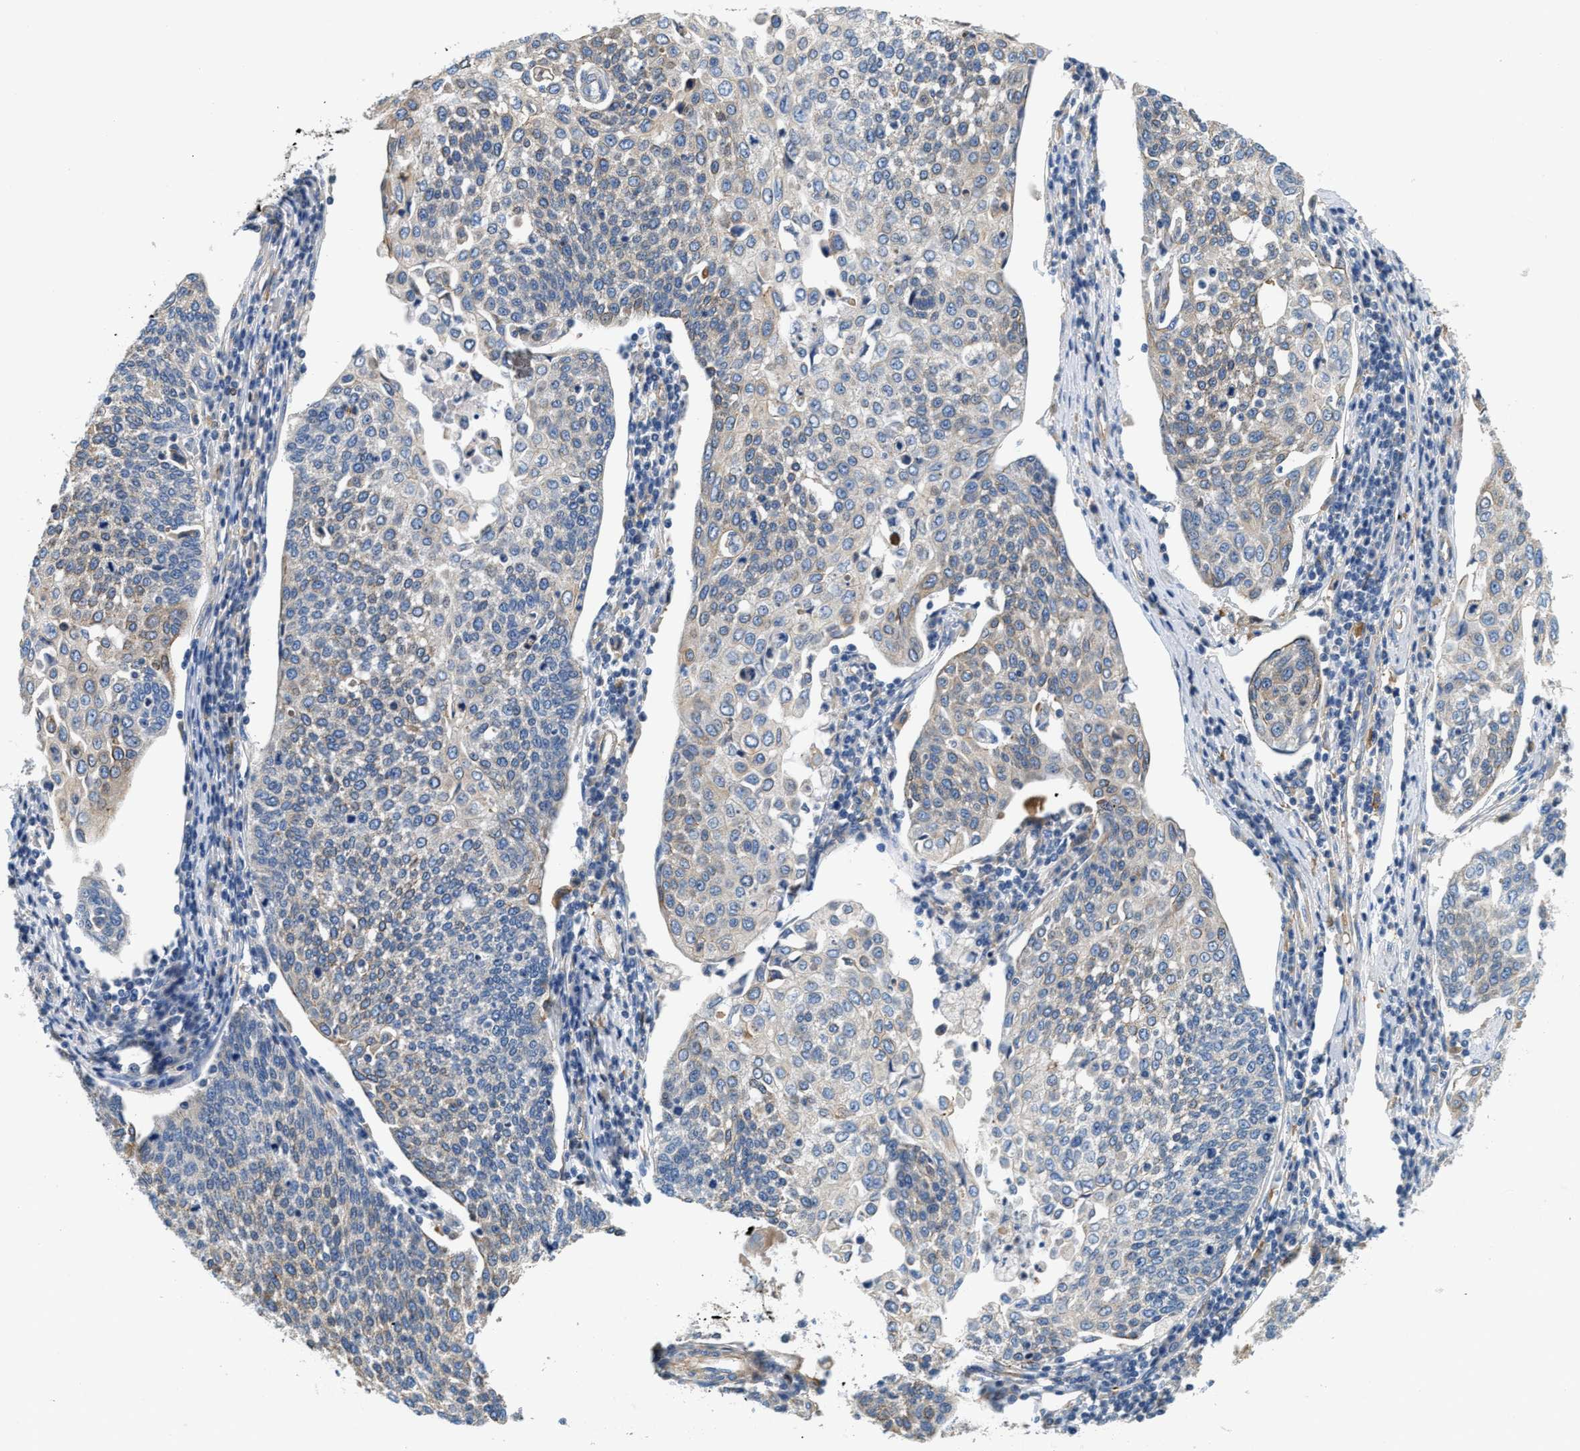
{"staining": {"intensity": "negative", "quantity": "none", "location": "none"}, "tissue": "cervical cancer", "cell_type": "Tumor cells", "image_type": "cancer", "snomed": [{"axis": "morphology", "description": "Squamous cell carcinoma, NOS"}, {"axis": "topography", "description": "Cervix"}], "caption": "Protein analysis of squamous cell carcinoma (cervical) shows no significant staining in tumor cells.", "gene": "NSUN7", "patient": {"sex": "female", "age": 34}}